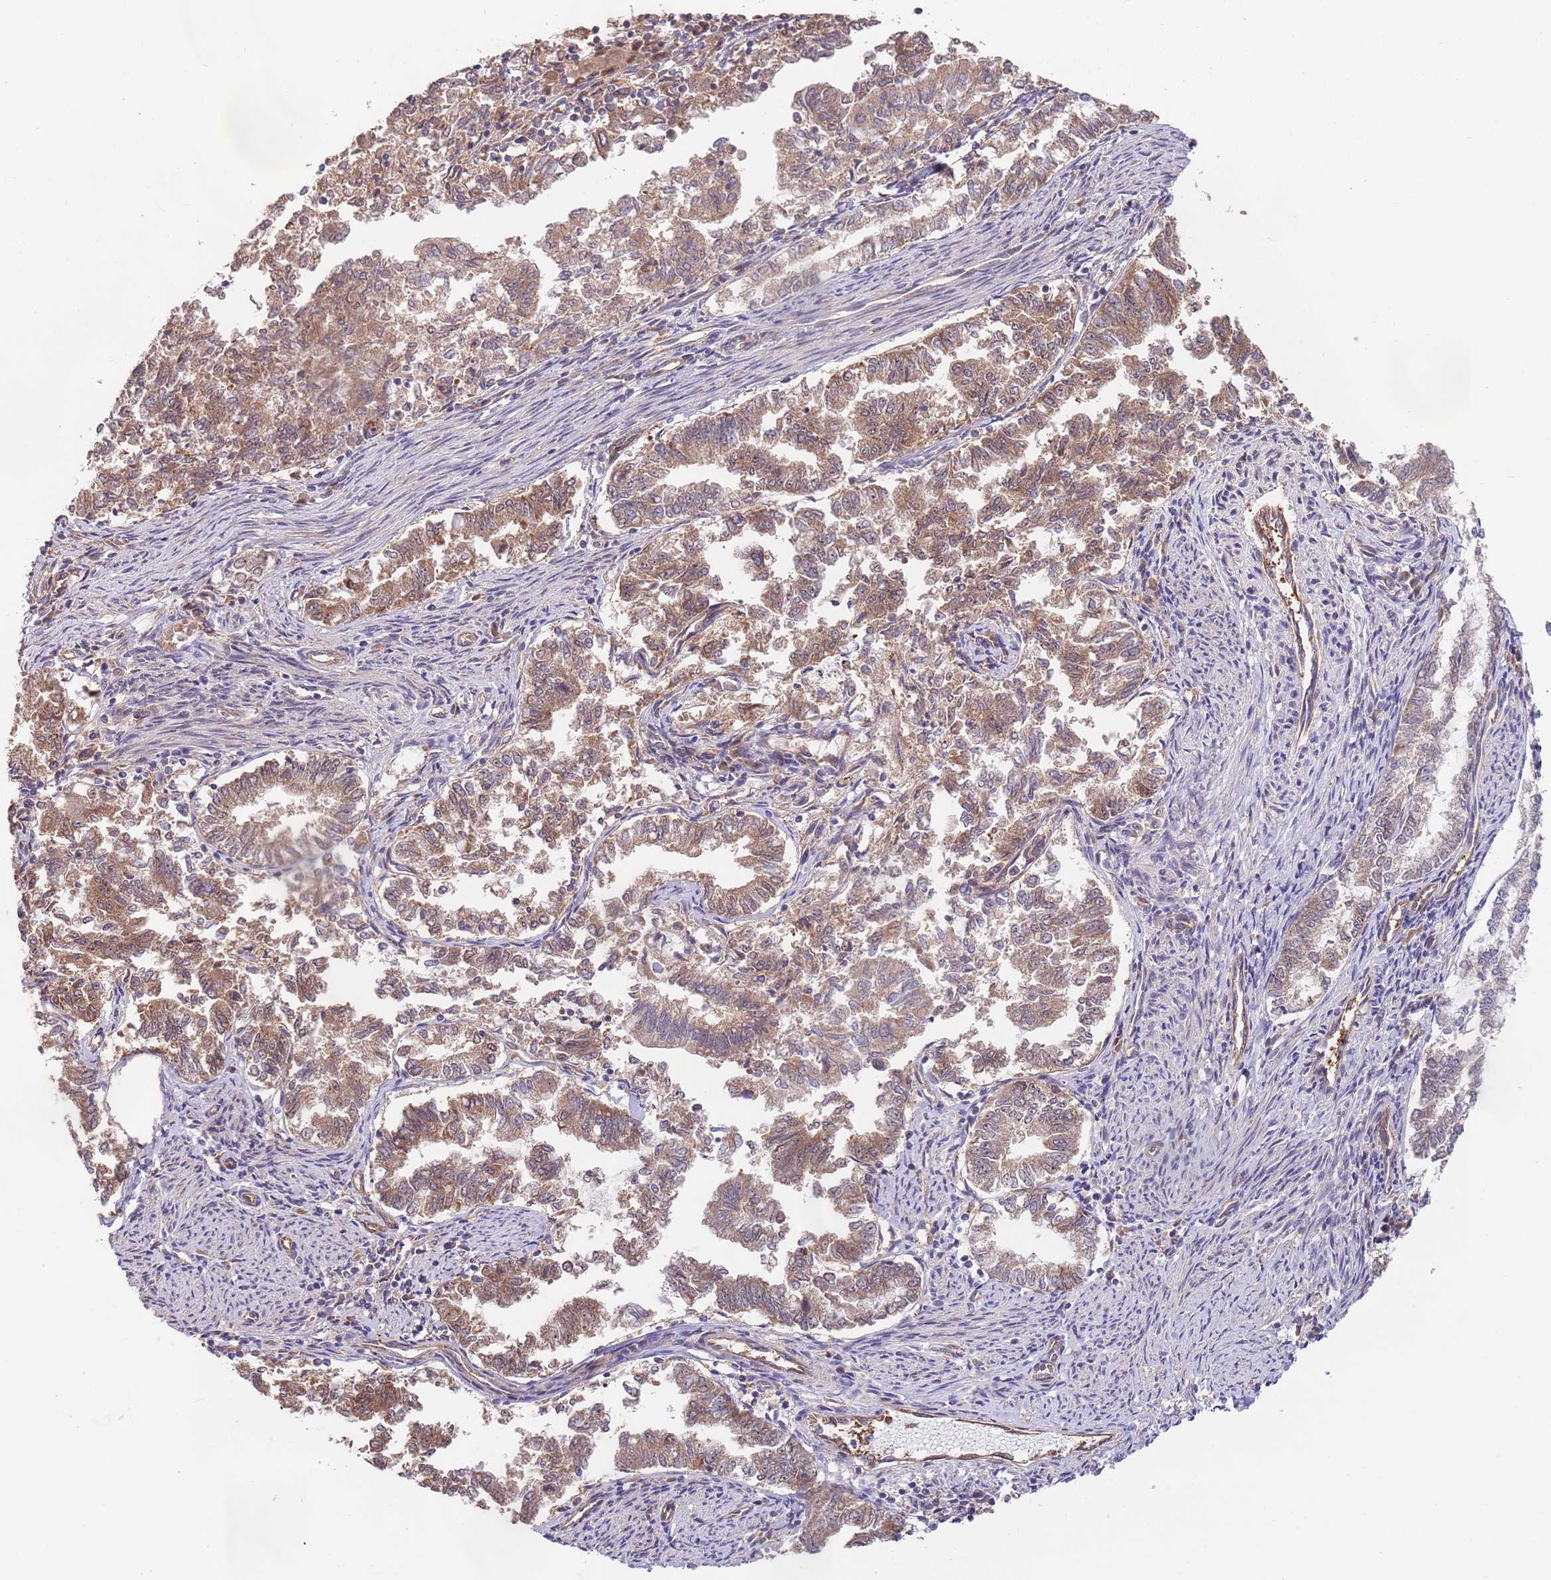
{"staining": {"intensity": "moderate", "quantity": ">75%", "location": "cytoplasmic/membranous"}, "tissue": "endometrial cancer", "cell_type": "Tumor cells", "image_type": "cancer", "snomed": [{"axis": "morphology", "description": "Adenocarcinoma, NOS"}, {"axis": "topography", "description": "Endometrium"}], "caption": "IHC (DAB (3,3'-diaminobenzidine)) staining of endometrial cancer reveals moderate cytoplasmic/membranous protein staining in about >75% of tumor cells.", "gene": "EIF3F", "patient": {"sex": "female", "age": 79}}